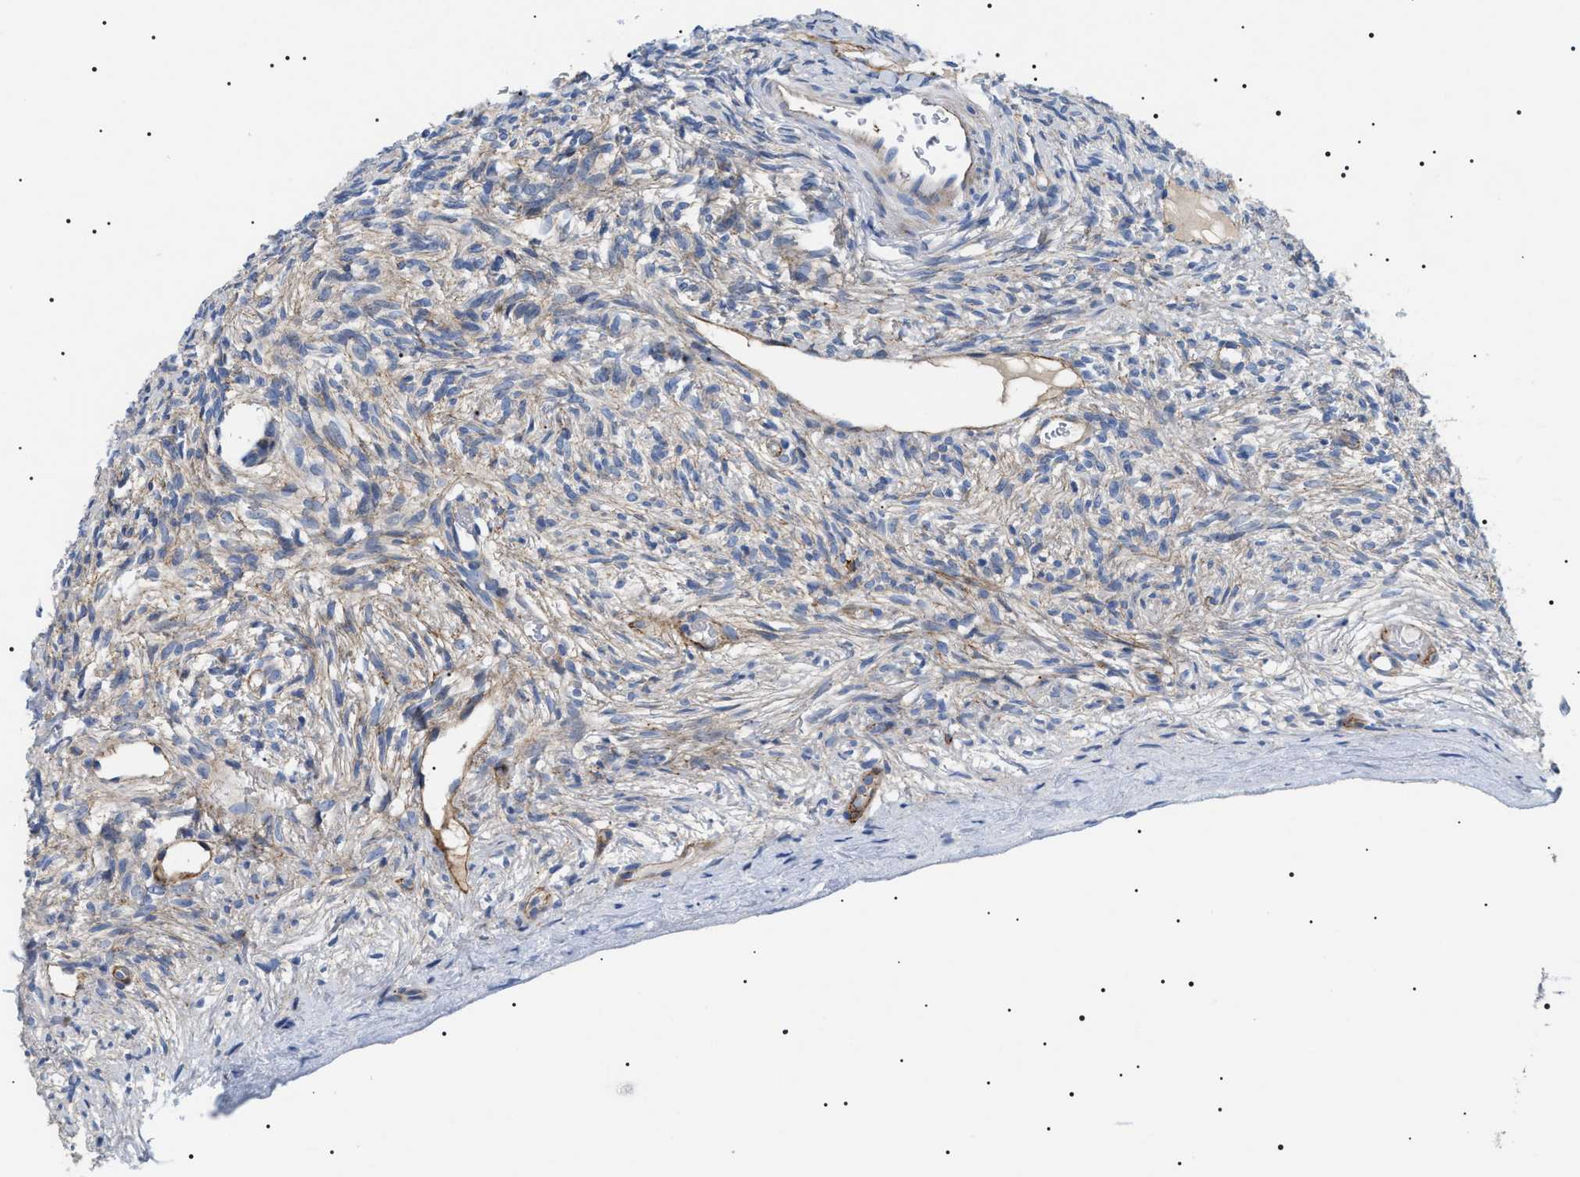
{"staining": {"intensity": "moderate", "quantity": ">75%", "location": "cytoplasmic/membranous"}, "tissue": "ovary", "cell_type": "Follicle cells", "image_type": "normal", "snomed": [{"axis": "morphology", "description": "Normal tissue, NOS"}, {"axis": "topography", "description": "Ovary"}], "caption": "High-power microscopy captured an IHC image of benign ovary, revealing moderate cytoplasmic/membranous expression in approximately >75% of follicle cells.", "gene": "TMEM222", "patient": {"sex": "female", "age": 33}}